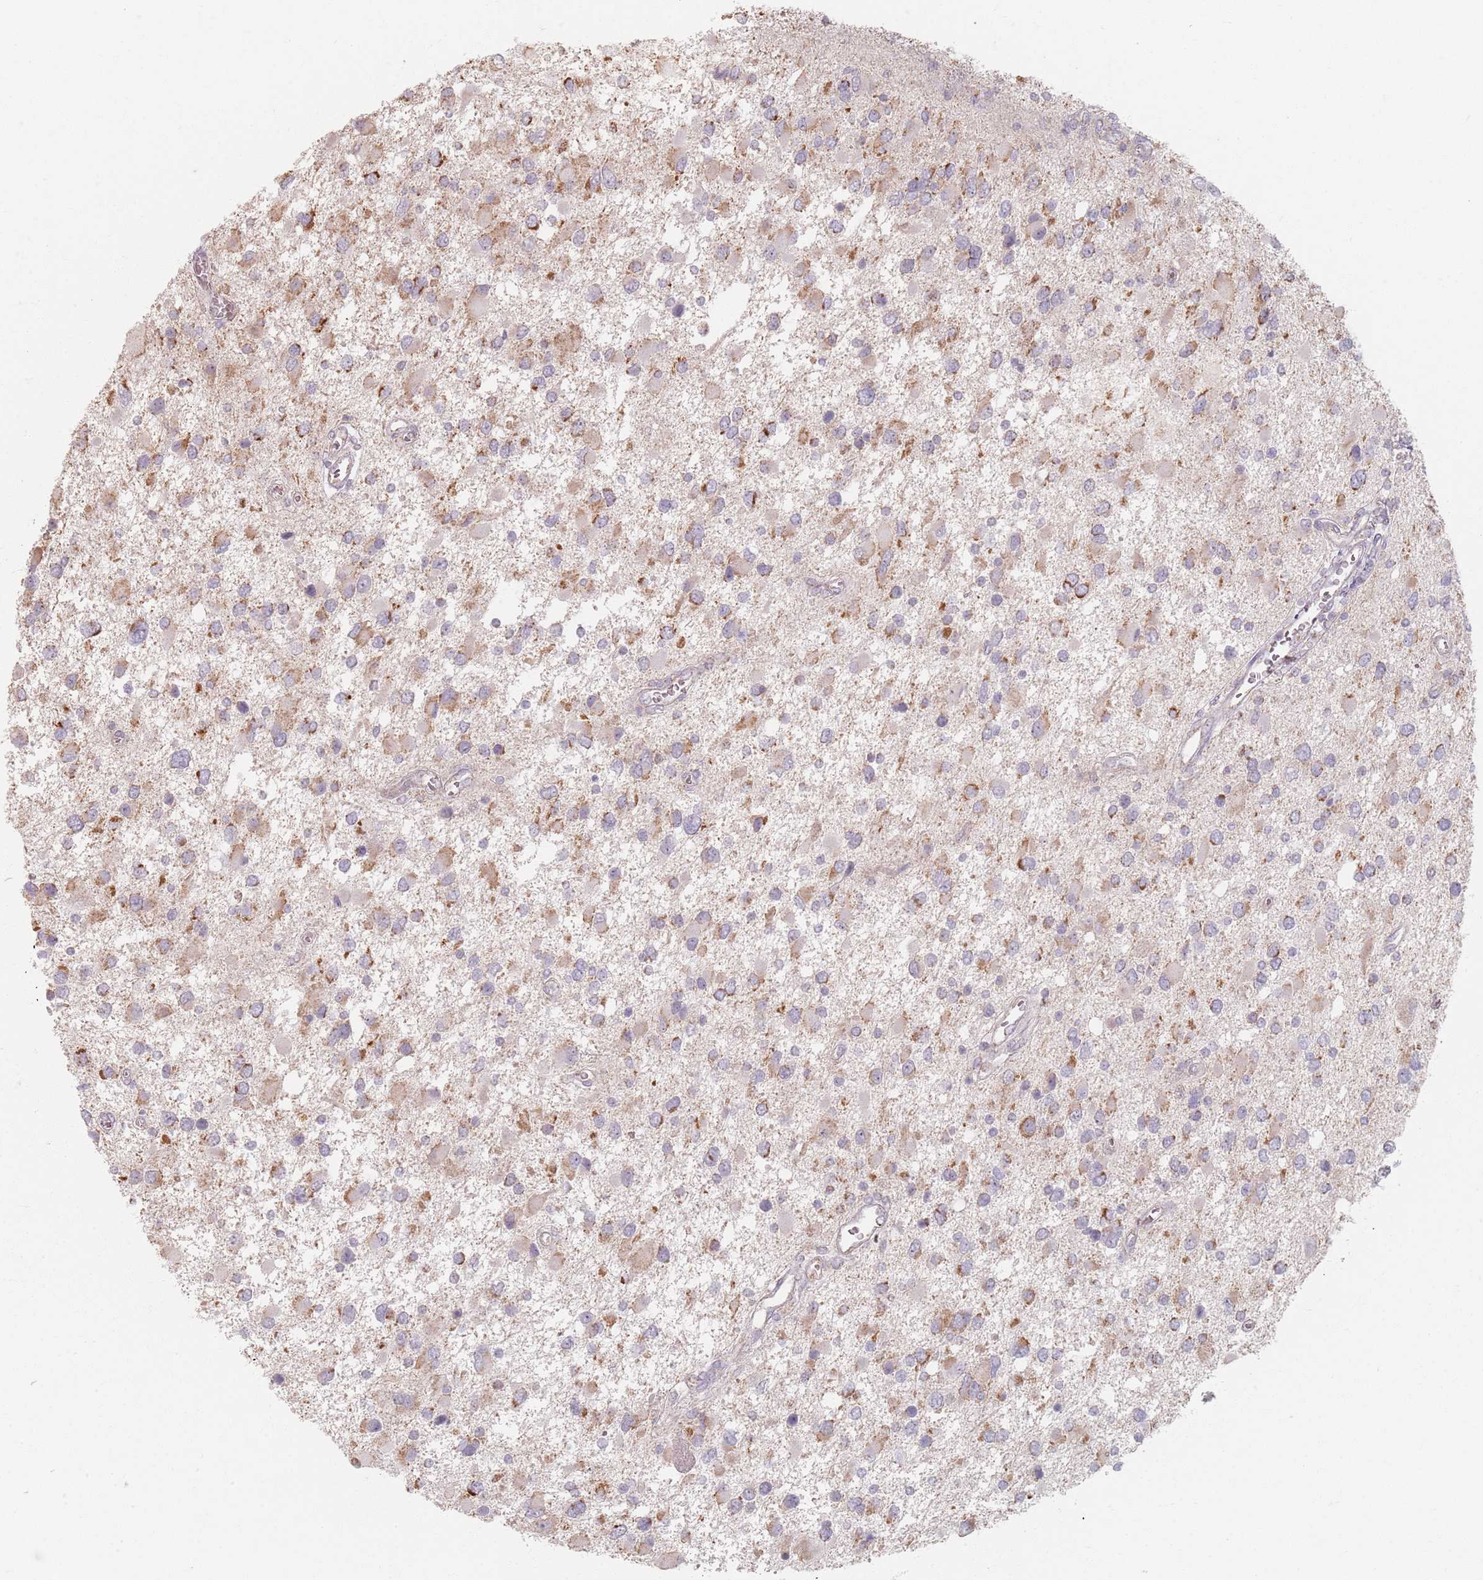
{"staining": {"intensity": "moderate", "quantity": "25%-75%", "location": "cytoplasmic/membranous"}, "tissue": "glioma", "cell_type": "Tumor cells", "image_type": "cancer", "snomed": [{"axis": "morphology", "description": "Glioma, malignant, High grade"}, {"axis": "topography", "description": "Brain"}], "caption": "Malignant glioma (high-grade) tissue shows moderate cytoplasmic/membranous expression in about 25%-75% of tumor cells", "gene": "PKD2L2", "patient": {"sex": "male", "age": 53}}